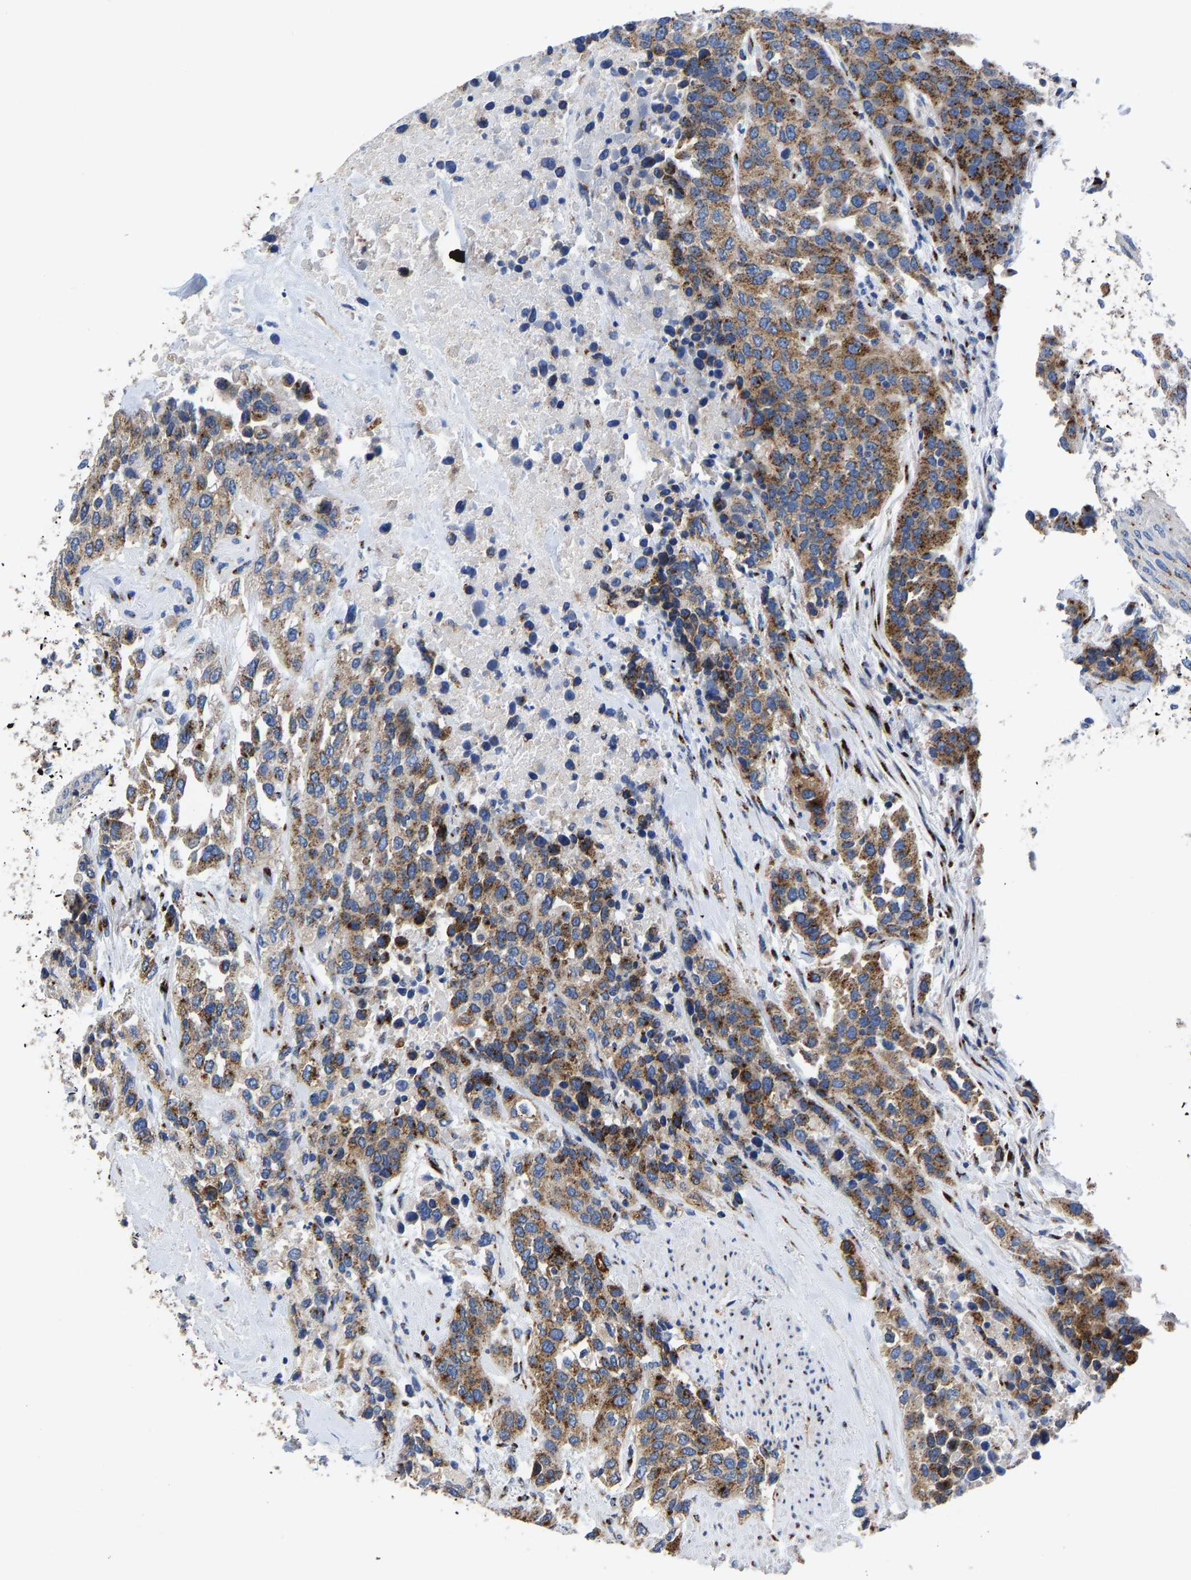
{"staining": {"intensity": "moderate", "quantity": ">75%", "location": "cytoplasmic/membranous"}, "tissue": "urothelial cancer", "cell_type": "Tumor cells", "image_type": "cancer", "snomed": [{"axis": "morphology", "description": "Urothelial carcinoma, High grade"}, {"axis": "topography", "description": "Urinary bladder"}], "caption": "Moderate cytoplasmic/membranous staining for a protein is seen in approximately >75% of tumor cells of high-grade urothelial carcinoma using immunohistochemistry (IHC).", "gene": "TMEM87A", "patient": {"sex": "female", "age": 80}}